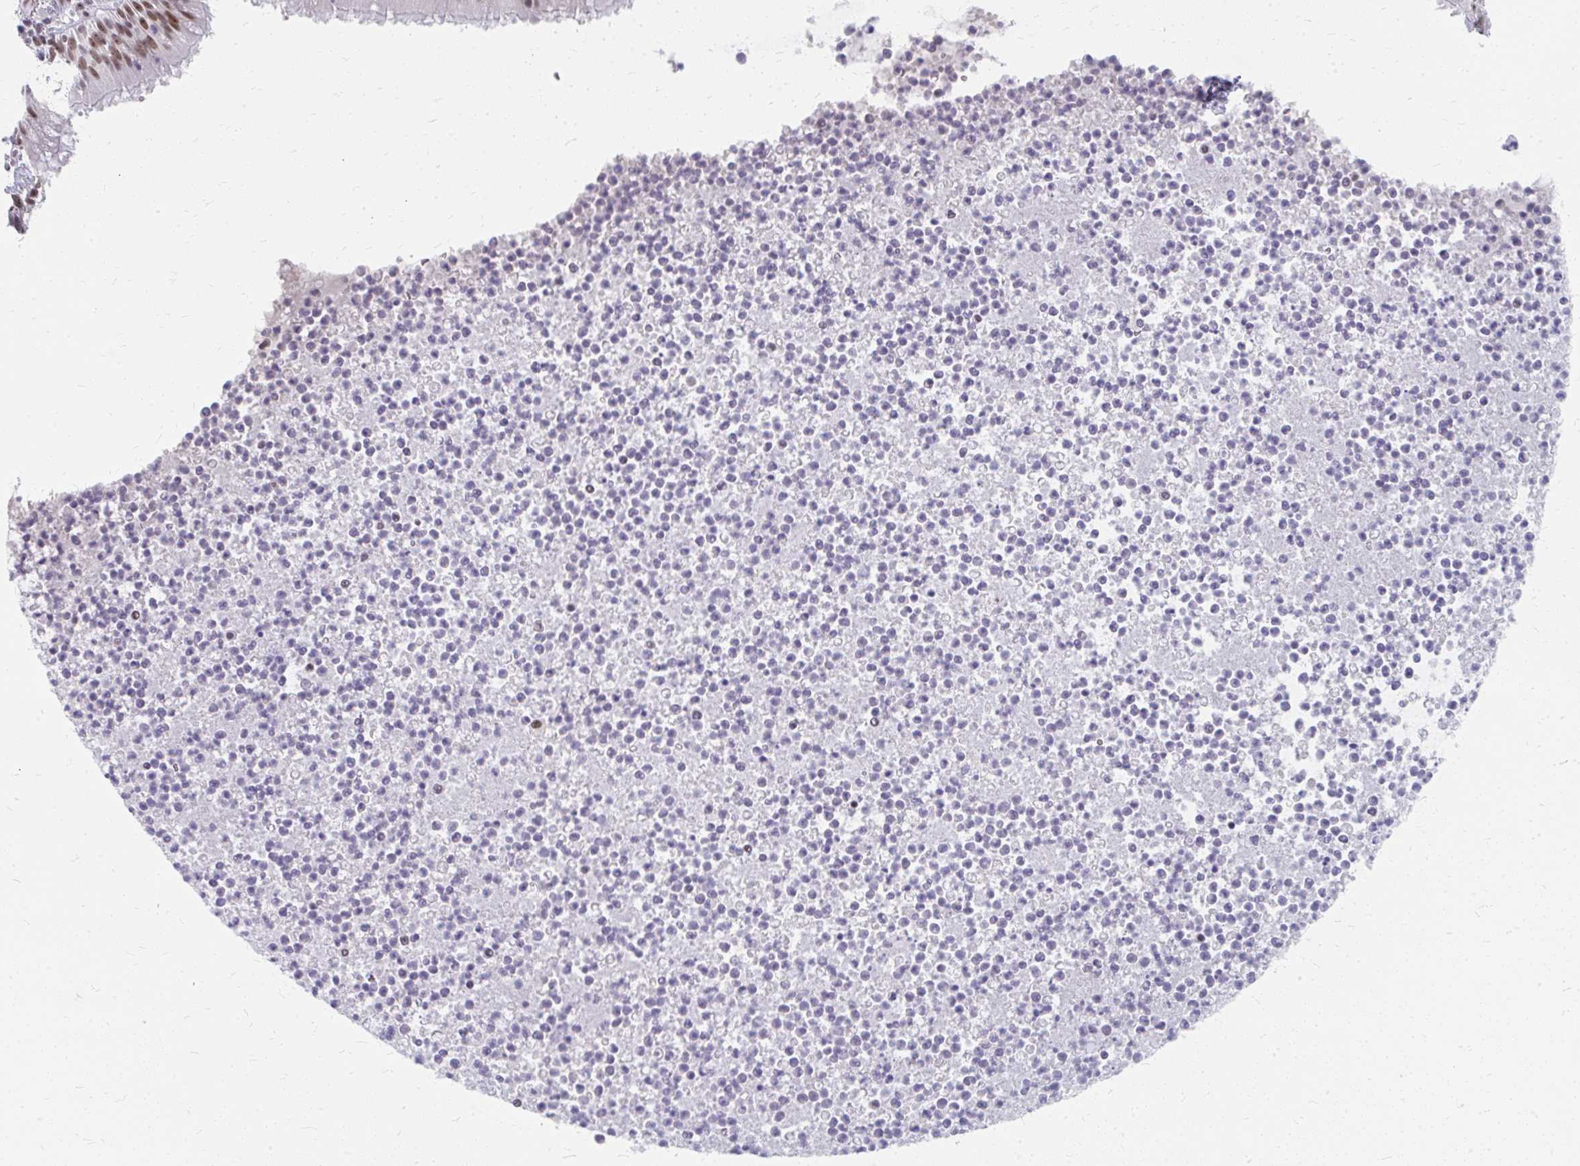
{"staining": {"intensity": "moderate", "quantity": ">75%", "location": "nuclear"}, "tissue": "bronchus", "cell_type": "Respiratory epithelial cells", "image_type": "normal", "snomed": [{"axis": "morphology", "description": "Normal tissue, NOS"}, {"axis": "topography", "description": "Cartilage tissue"}, {"axis": "topography", "description": "Bronchus"}], "caption": "A brown stain labels moderate nuclear positivity of a protein in respiratory epithelial cells of normal human bronchus. (DAB (3,3'-diaminobenzidine) IHC, brown staining for protein, blue staining for nuclei).", "gene": "GTF2H1", "patient": {"sex": "male", "age": 56}}